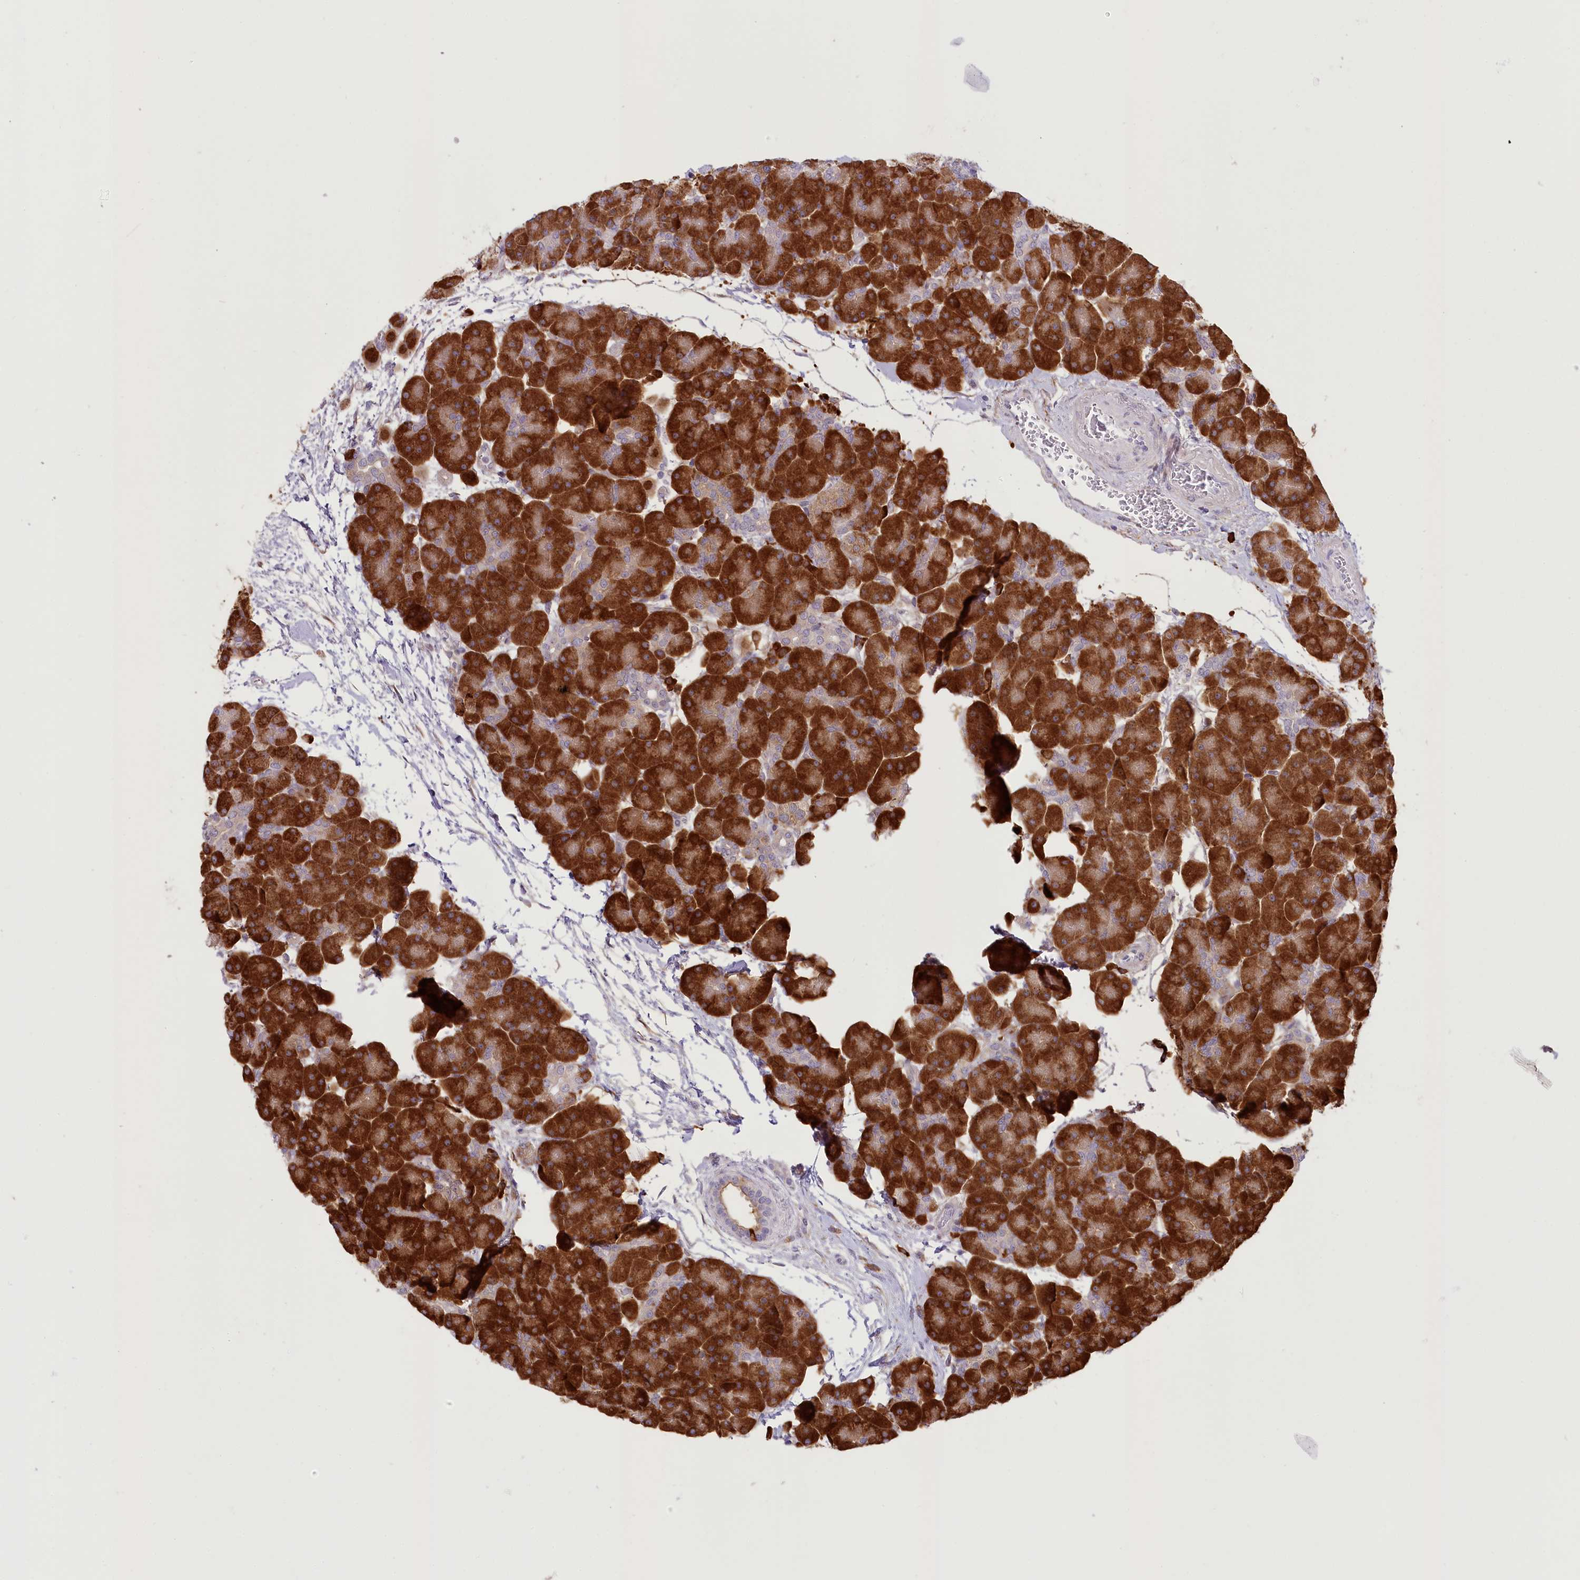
{"staining": {"intensity": "strong", "quantity": ">75%", "location": "cytoplasmic/membranous"}, "tissue": "pancreas", "cell_type": "Exocrine glandular cells", "image_type": "normal", "snomed": [{"axis": "morphology", "description": "Normal tissue, NOS"}, {"axis": "topography", "description": "Pancreas"}], "caption": "Brown immunohistochemical staining in benign pancreas demonstrates strong cytoplasmic/membranous positivity in approximately >75% of exocrine glandular cells. Using DAB (3,3'-diaminobenzidine) (brown) and hematoxylin (blue) stains, captured at high magnification using brightfield microscopy.", "gene": "NCKAP5", "patient": {"sex": "male", "age": 66}}